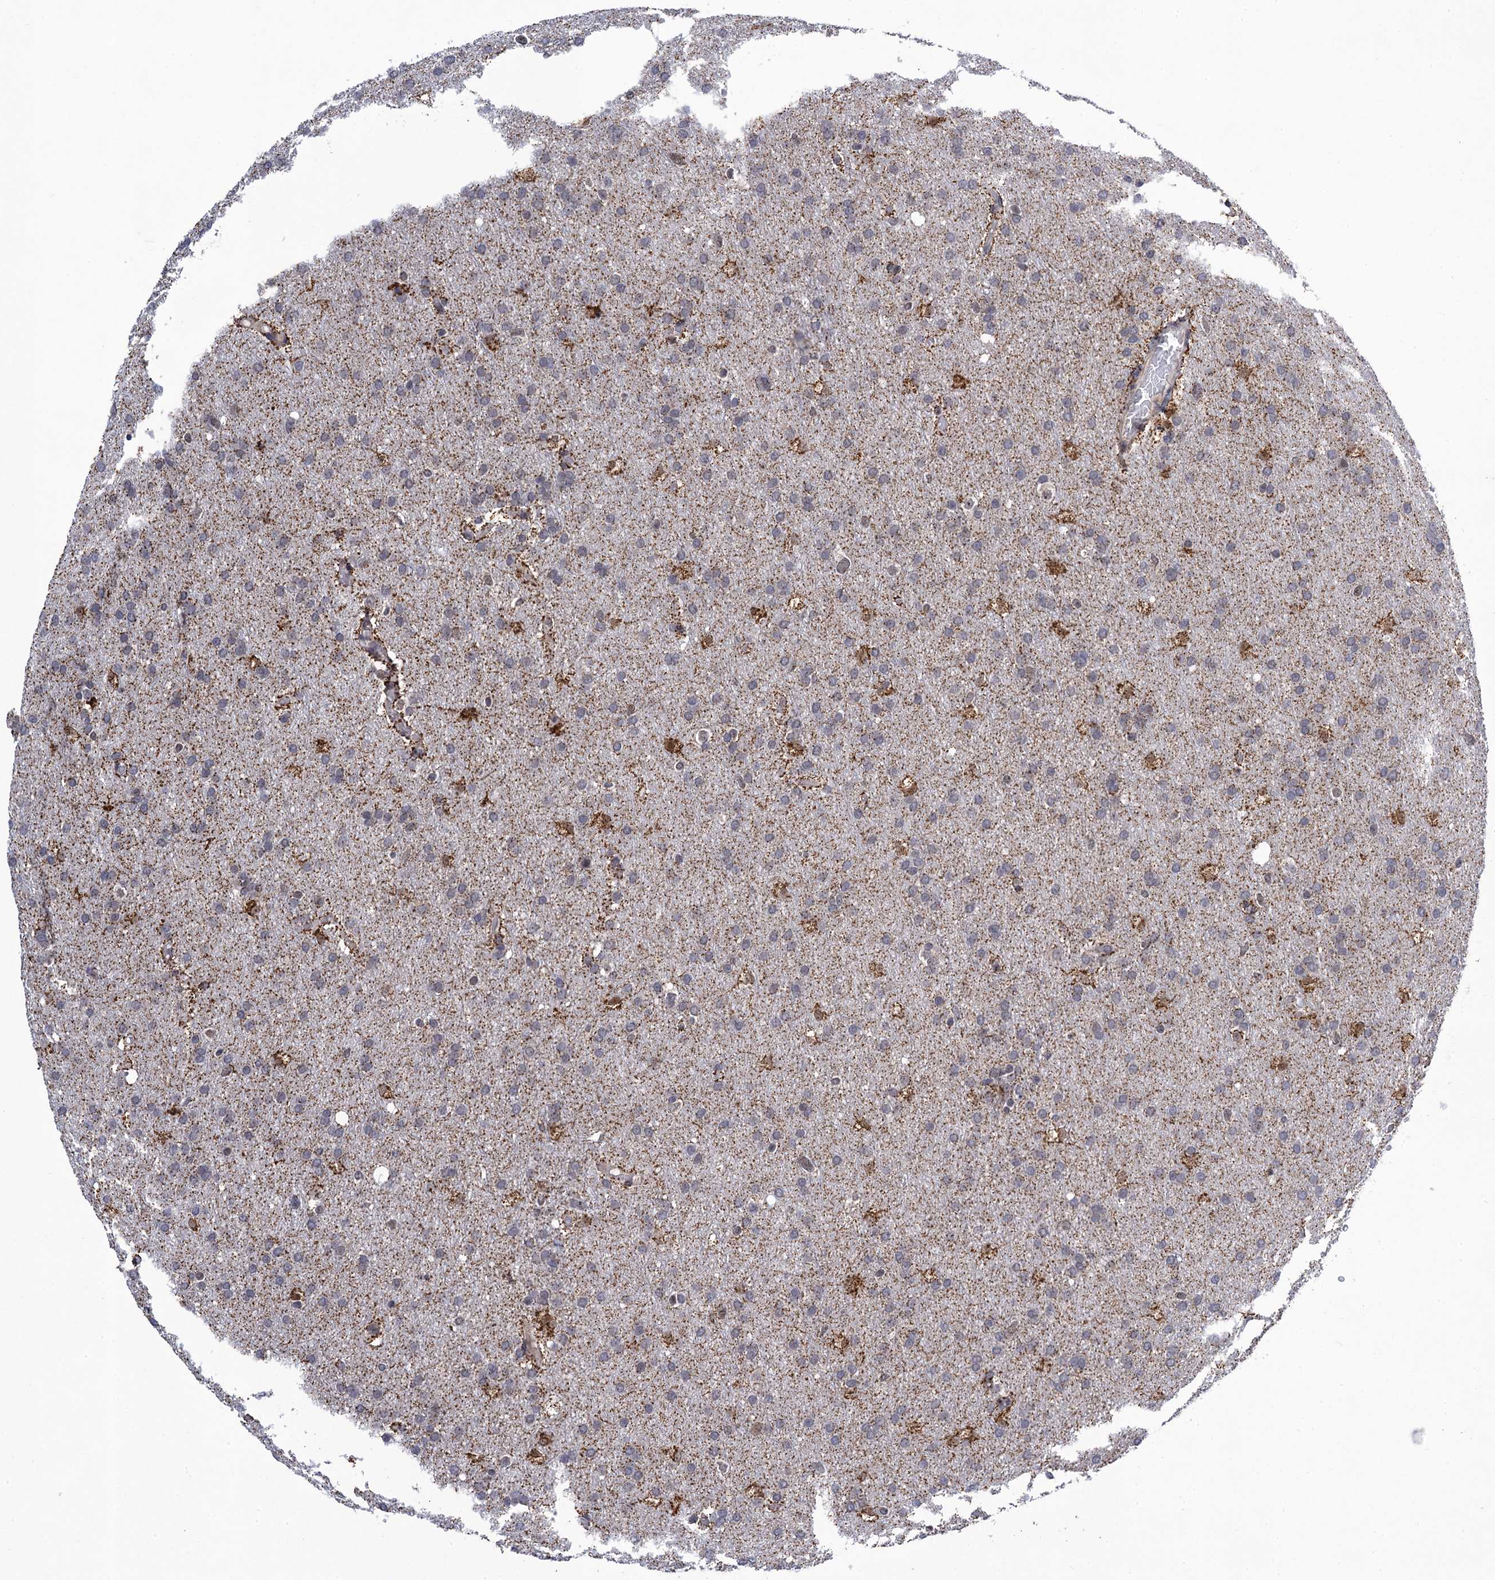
{"staining": {"intensity": "negative", "quantity": "none", "location": "none"}, "tissue": "glioma", "cell_type": "Tumor cells", "image_type": "cancer", "snomed": [{"axis": "morphology", "description": "Glioma, malignant, High grade"}, {"axis": "topography", "description": "Cerebral cortex"}], "caption": "IHC of glioma demonstrates no expression in tumor cells.", "gene": "ZAR1L", "patient": {"sex": "female", "age": 36}}